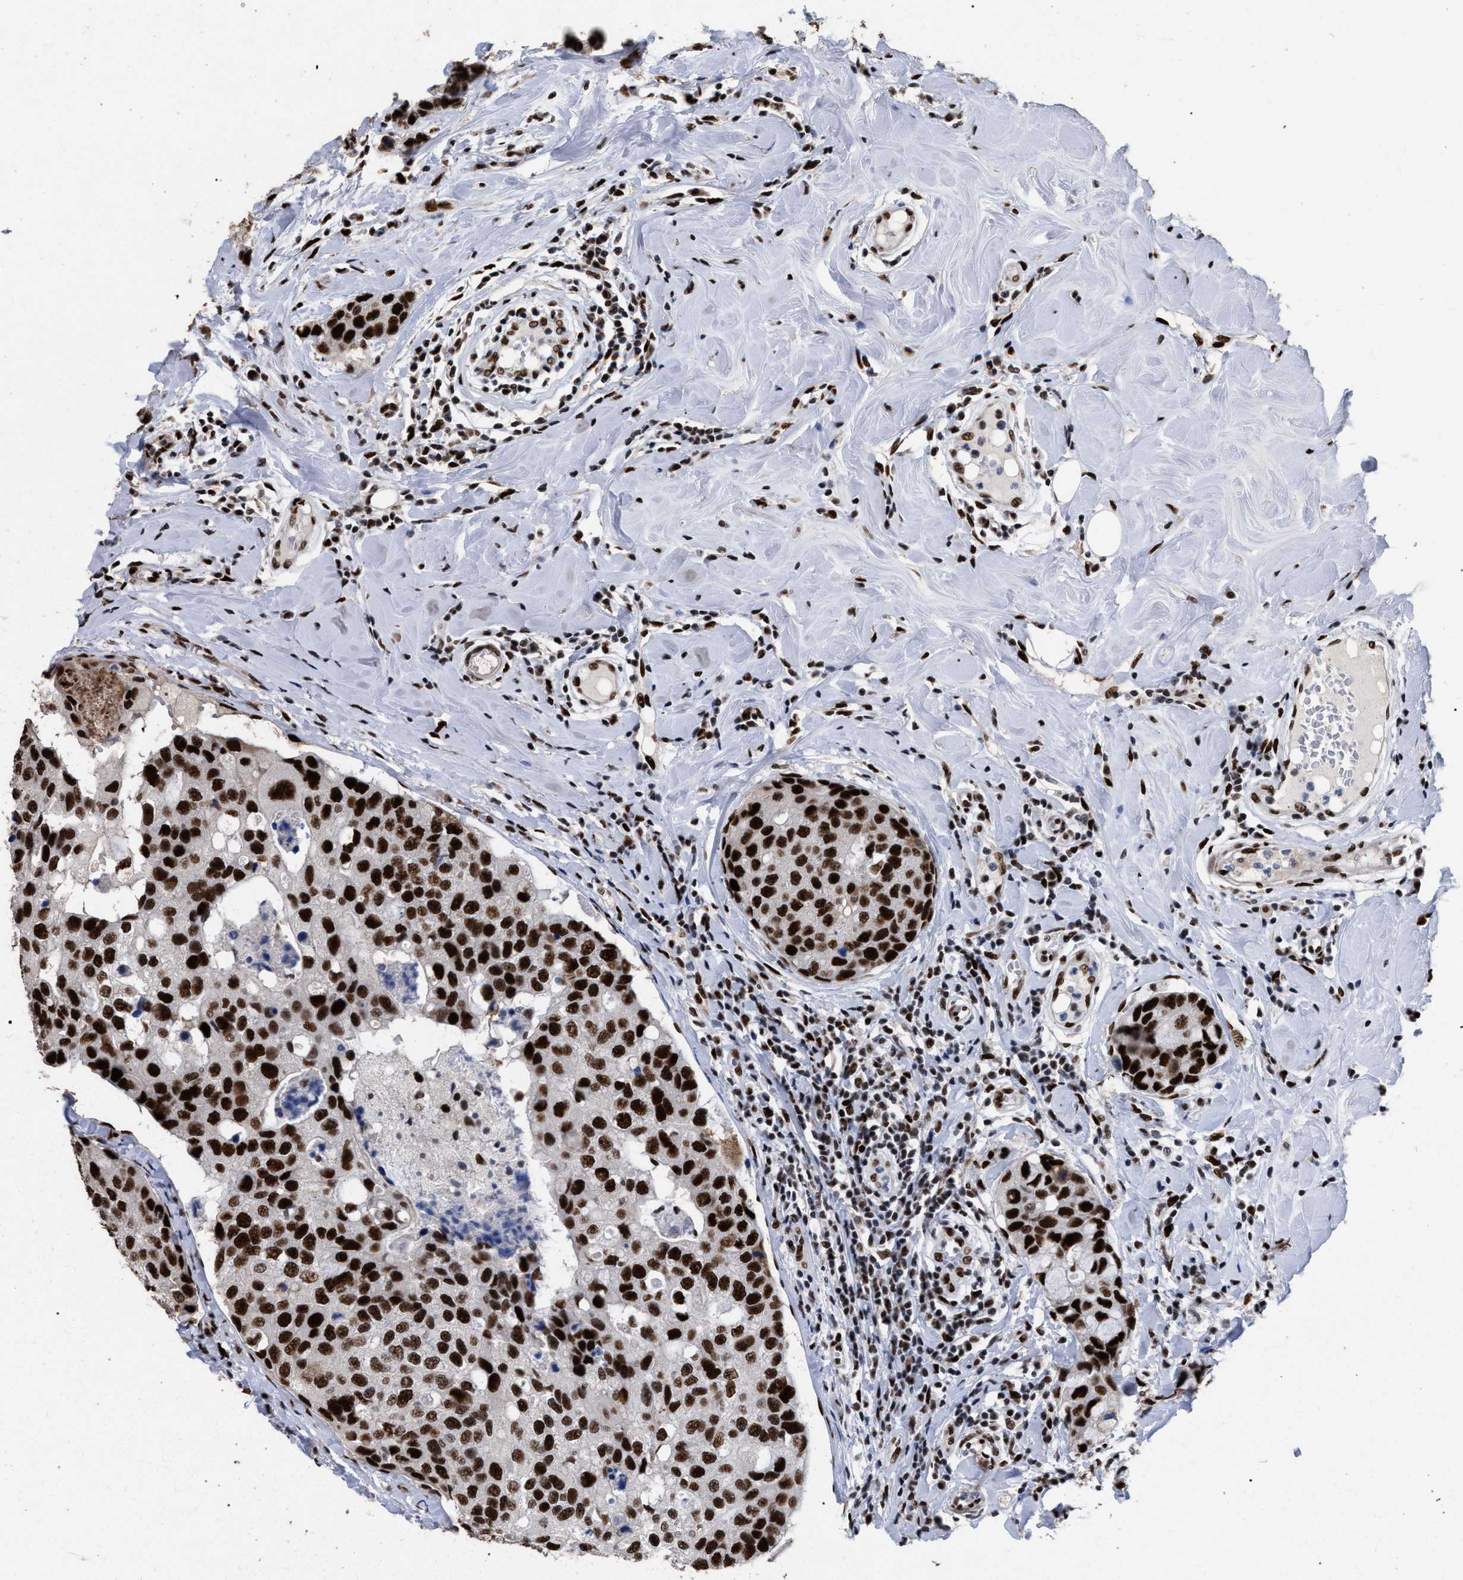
{"staining": {"intensity": "strong", "quantity": ">75%", "location": "nuclear"}, "tissue": "breast cancer", "cell_type": "Tumor cells", "image_type": "cancer", "snomed": [{"axis": "morphology", "description": "Duct carcinoma"}, {"axis": "topography", "description": "Breast"}], "caption": "A brown stain highlights strong nuclear staining of a protein in invasive ductal carcinoma (breast) tumor cells. The staining is performed using DAB brown chromogen to label protein expression. The nuclei are counter-stained blue using hematoxylin.", "gene": "TP53BP1", "patient": {"sex": "female", "age": 27}}